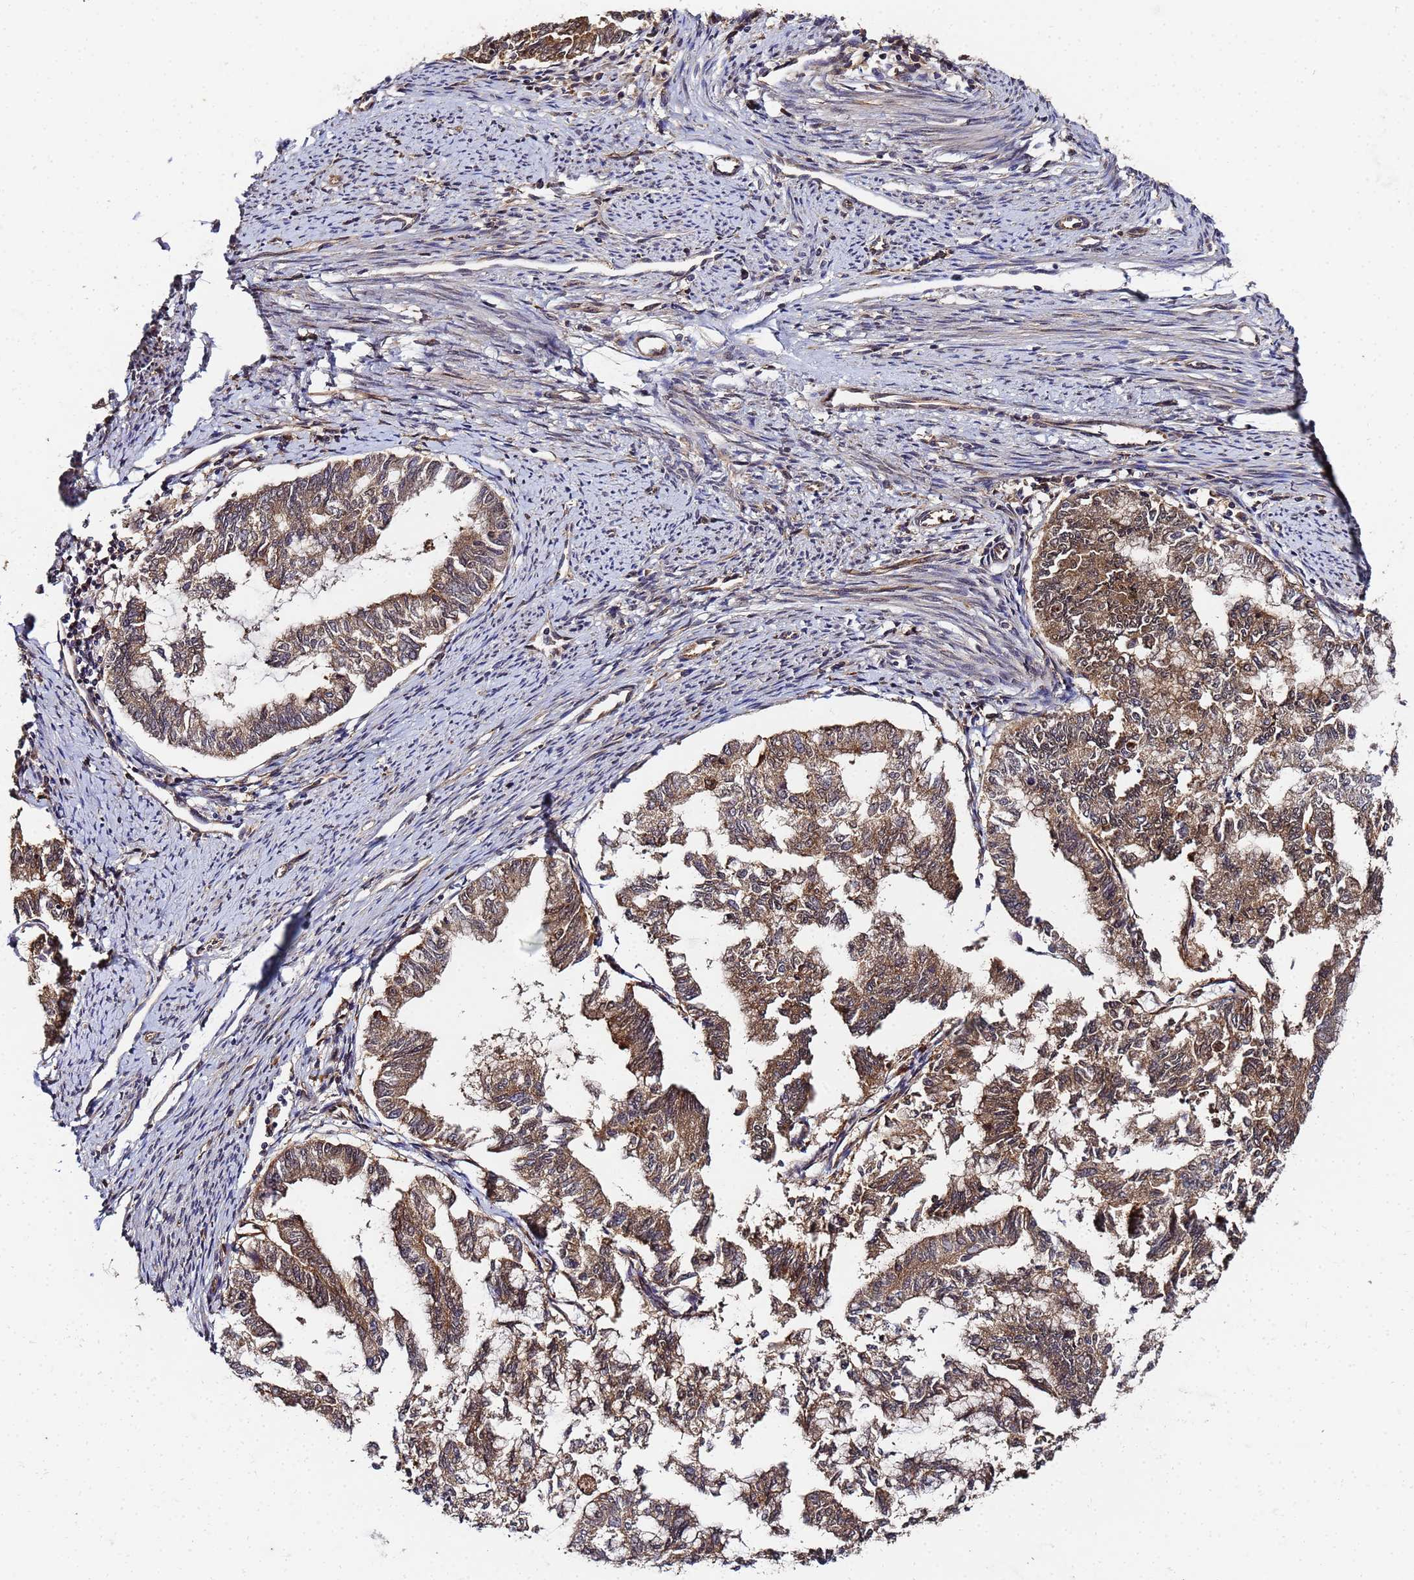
{"staining": {"intensity": "moderate", "quantity": ">75%", "location": "cytoplasmic/membranous"}, "tissue": "endometrial cancer", "cell_type": "Tumor cells", "image_type": "cancer", "snomed": [{"axis": "morphology", "description": "Adenocarcinoma, NOS"}, {"axis": "topography", "description": "Endometrium"}], "caption": "Endometrial adenocarcinoma stained for a protein exhibits moderate cytoplasmic/membranous positivity in tumor cells.", "gene": "UNC93B1", "patient": {"sex": "female", "age": 79}}